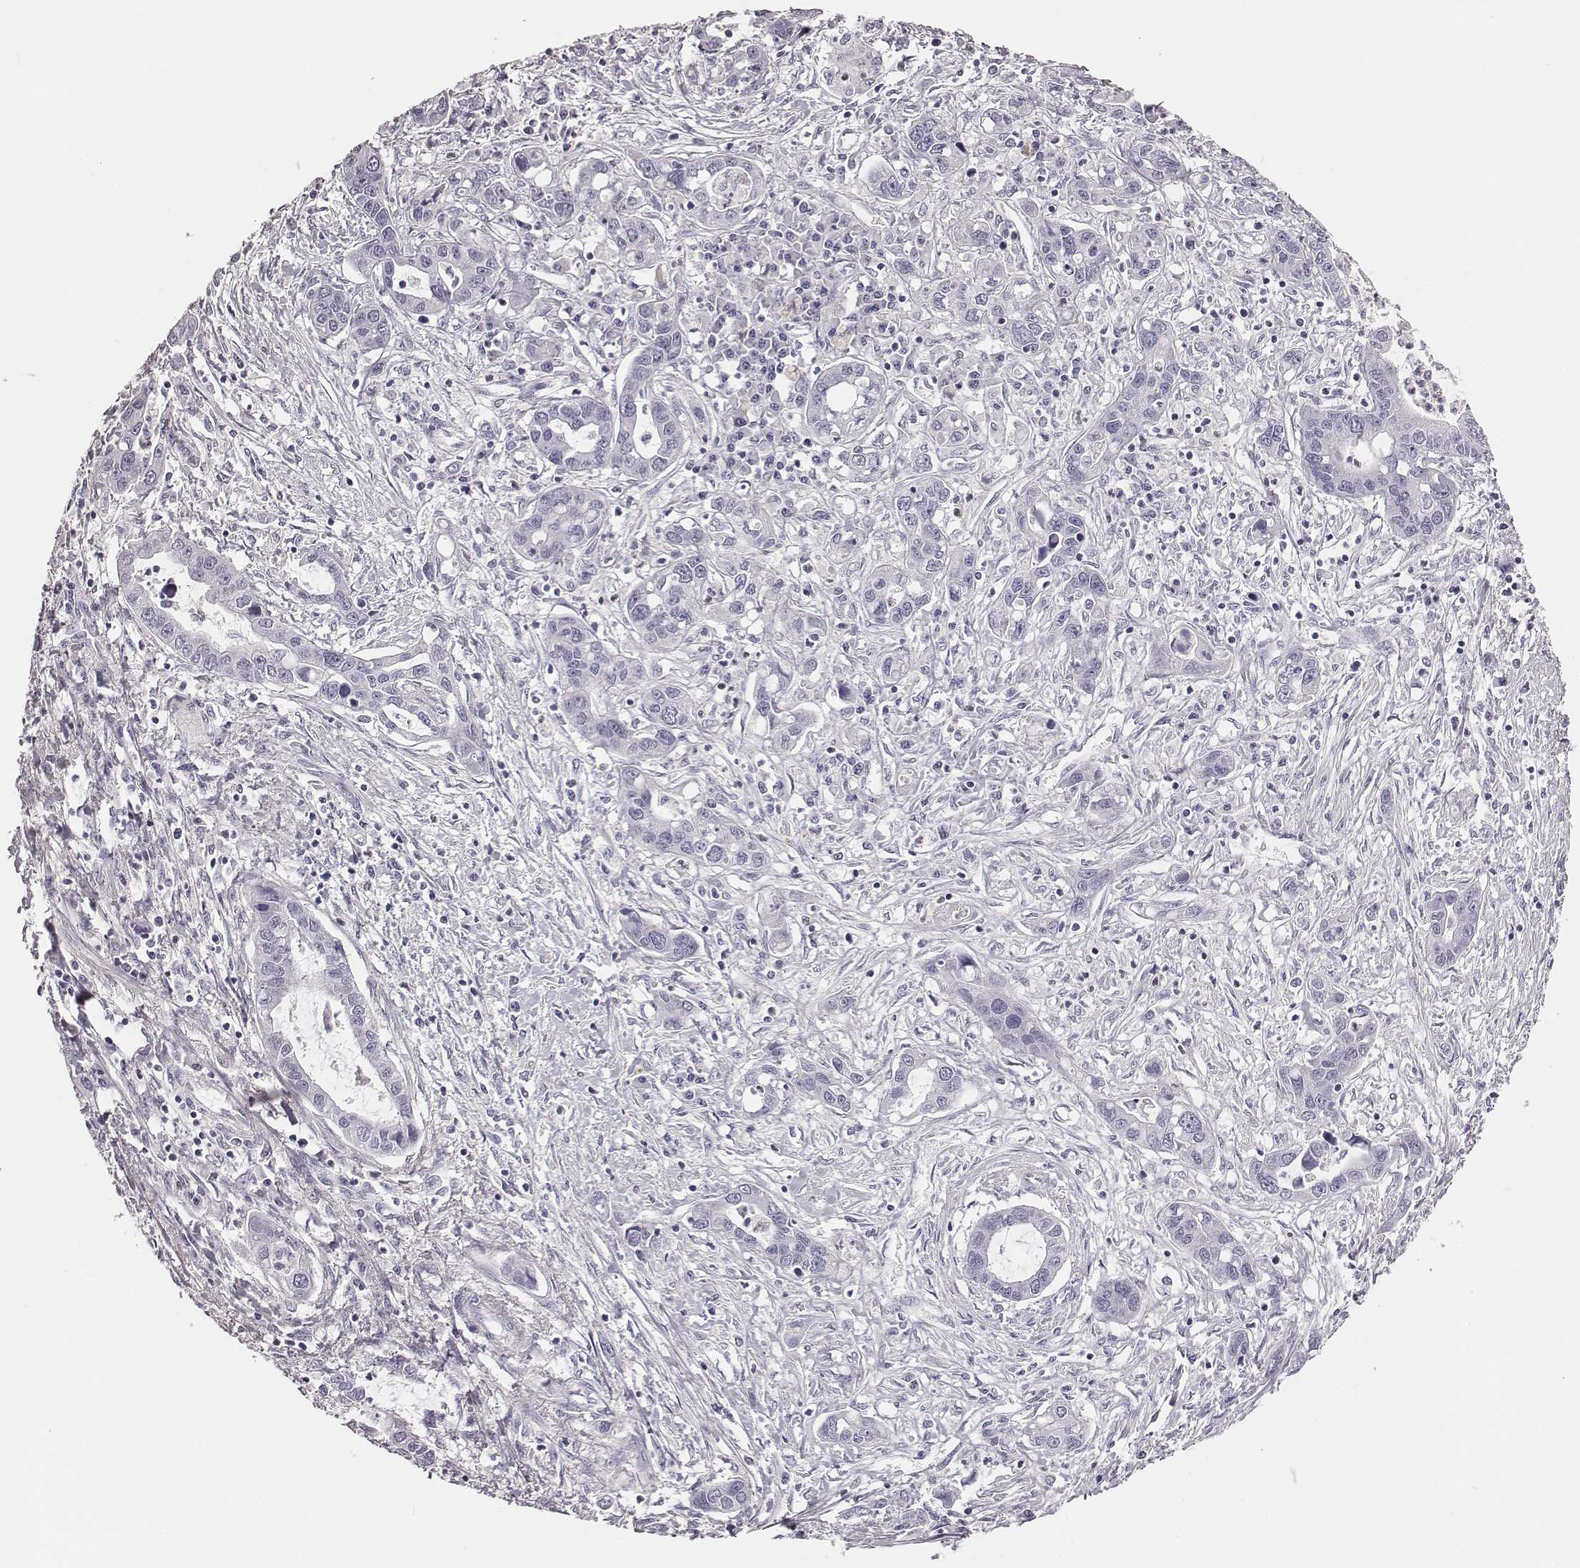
{"staining": {"intensity": "negative", "quantity": "none", "location": "none"}, "tissue": "liver cancer", "cell_type": "Tumor cells", "image_type": "cancer", "snomed": [{"axis": "morphology", "description": "Cholangiocarcinoma"}, {"axis": "topography", "description": "Liver"}], "caption": "DAB immunohistochemical staining of human liver cancer (cholangiocarcinoma) demonstrates no significant positivity in tumor cells. Brightfield microscopy of immunohistochemistry (IHC) stained with DAB (3,3'-diaminobenzidine) (brown) and hematoxylin (blue), captured at high magnification.", "gene": "ADAM7", "patient": {"sex": "male", "age": 58}}